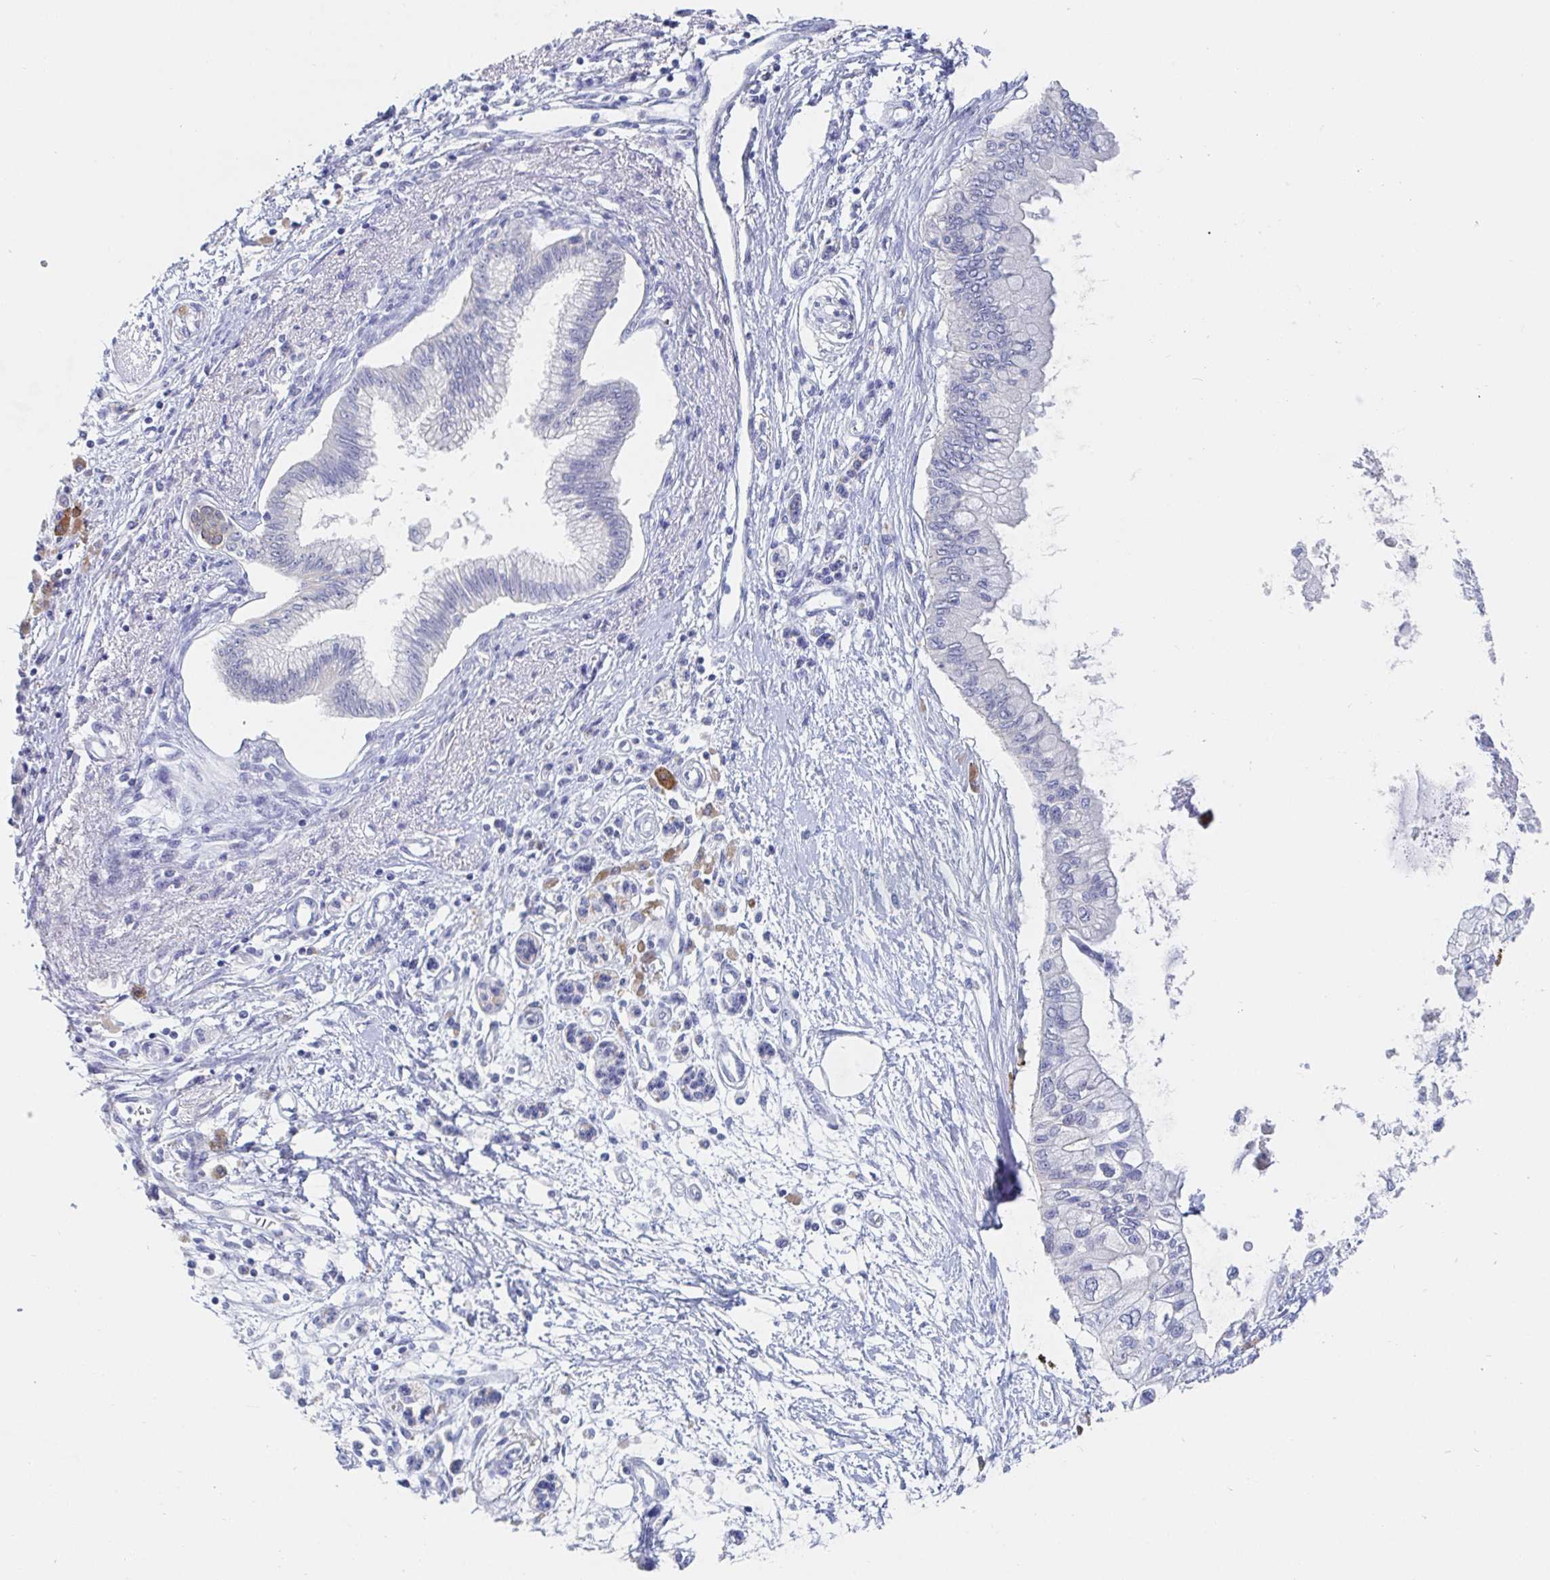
{"staining": {"intensity": "negative", "quantity": "none", "location": "none"}, "tissue": "pancreatic cancer", "cell_type": "Tumor cells", "image_type": "cancer", "snomed": [{"axis": "morphology", "description": "Adenocarcinoma, NOS"}, {"axis": "topography", "description": "Pancreas"}], "caption": "Tumor cells show no significant protein expression in adenocarcinoma (pancreatic).", "gene": "ZNF430", "patient": {"sex": "female", "age": 77}}